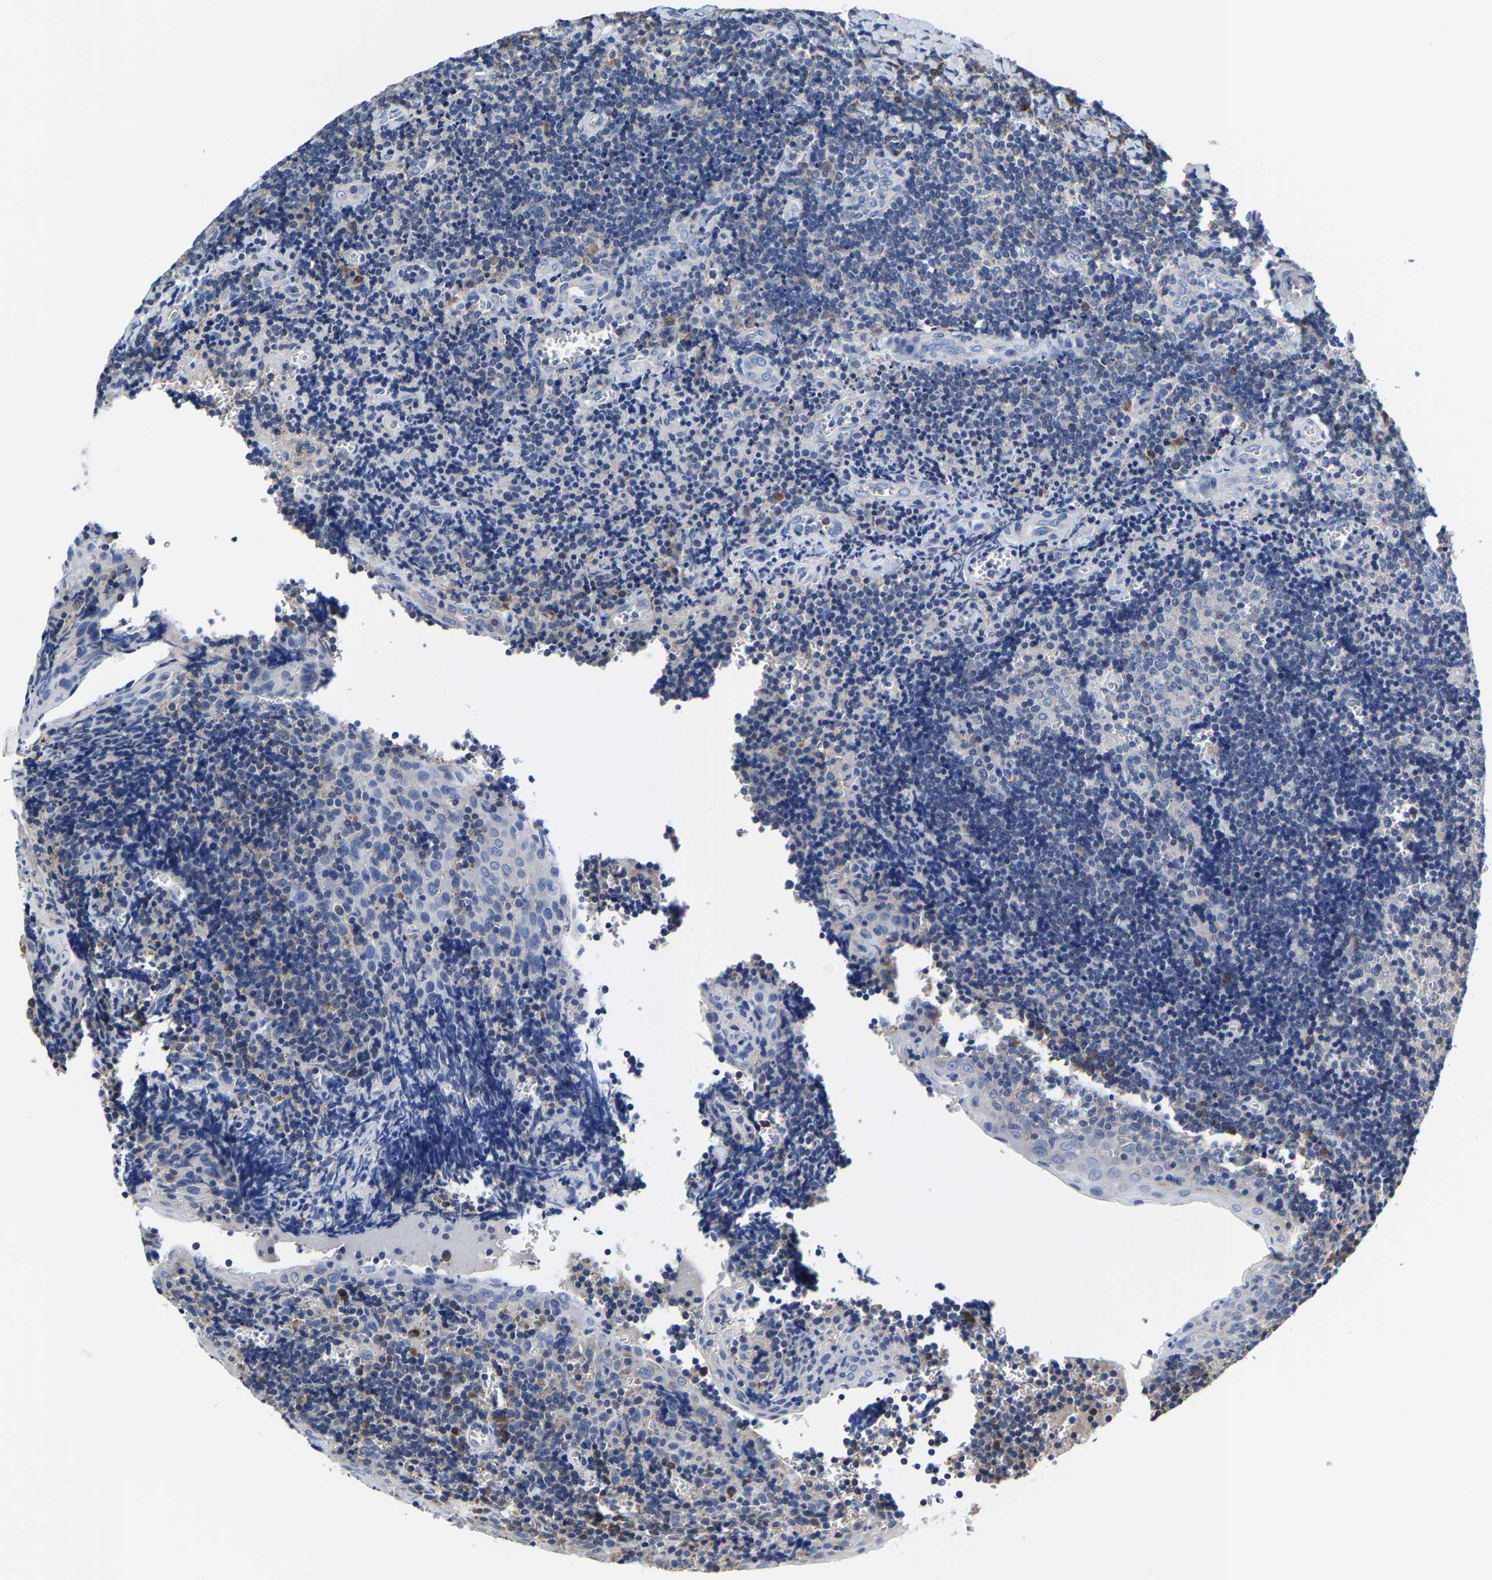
{"staining": {"intensity": "negative", "quantity": "none", "location": "none"}, "tissue": "tonsil", "cell_type": "Germinal center cells", "image_type": "normal", "snomed": [{"axis": "morphology", "description": "Normal tissue, NOS"}, {"axis": "morphology", "description": "Inflammation, NOS"}, {"axis": "topography", "description": "Tonsil"}], "caption": "Immunohistochemical staining of normal tonsil reveals no significant expression in germinal center cells.", "gene": "SRPK2", "patient": {"sex": "female", "age": 31}}